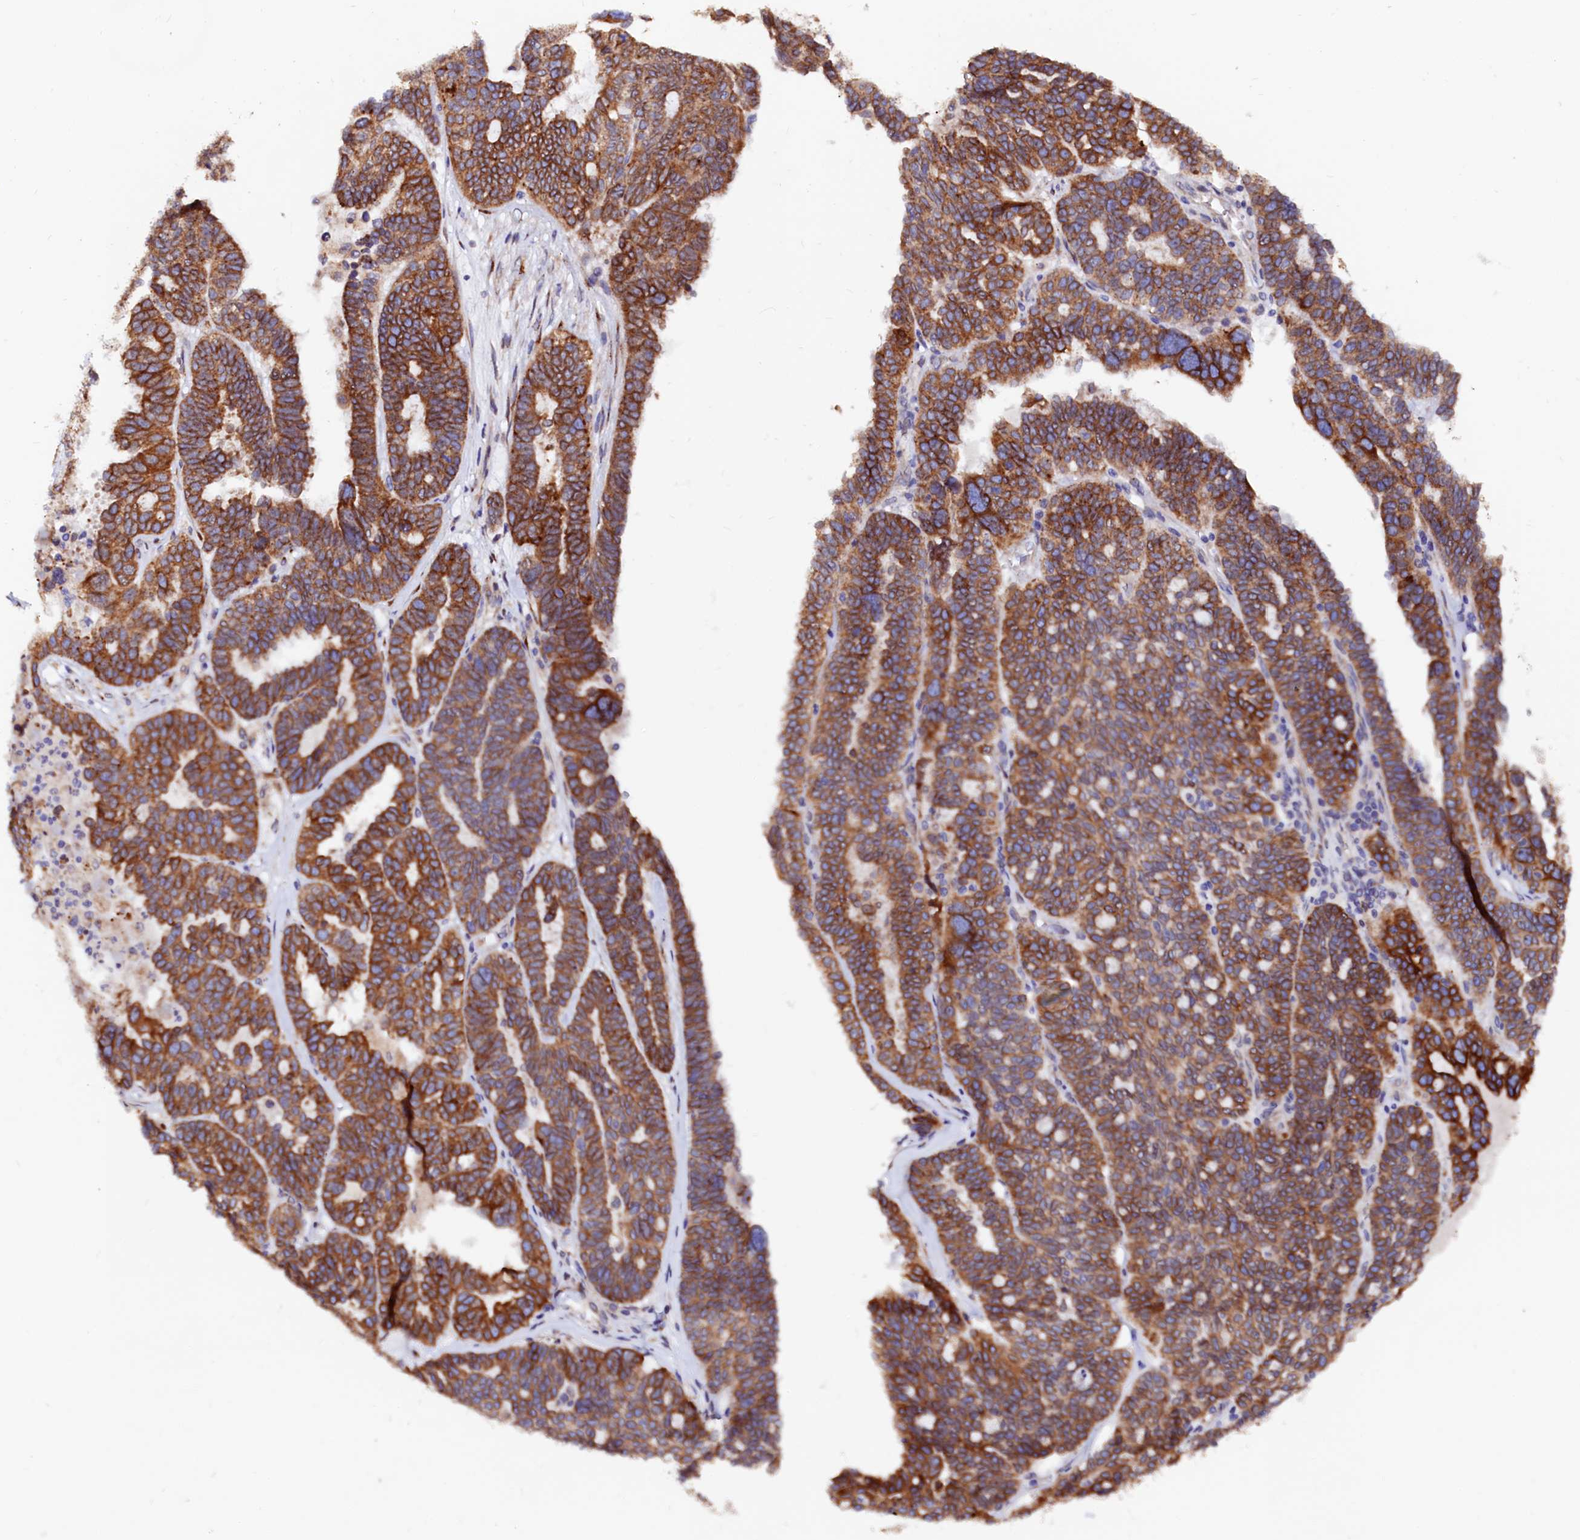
{"staining": {"intensity": "strong", "quantity": ">75%", "location": "cytoplasmic/membranous"}, "tissue": "ovarian cancer", "cell_type": "Tumor cells", "image_type": "cancer", "snomed": [{"axis": "morphology", "description": "Cystadenocarcinoma, serous, NOS"}, {"axis": "topography", "description": "Ovary"}], "caption": "The micrograph reveals staining of ovarian cancer, revealing strong cytoplasmic/membranous protein staining (brown color) within tumor cells. Using DAB (brown) and hematoxylin (blue) stains, captured at high magnification using brightfield microscopy.", "gene": "LMAN1", "patient": {"sex": "female", "age": 59}}